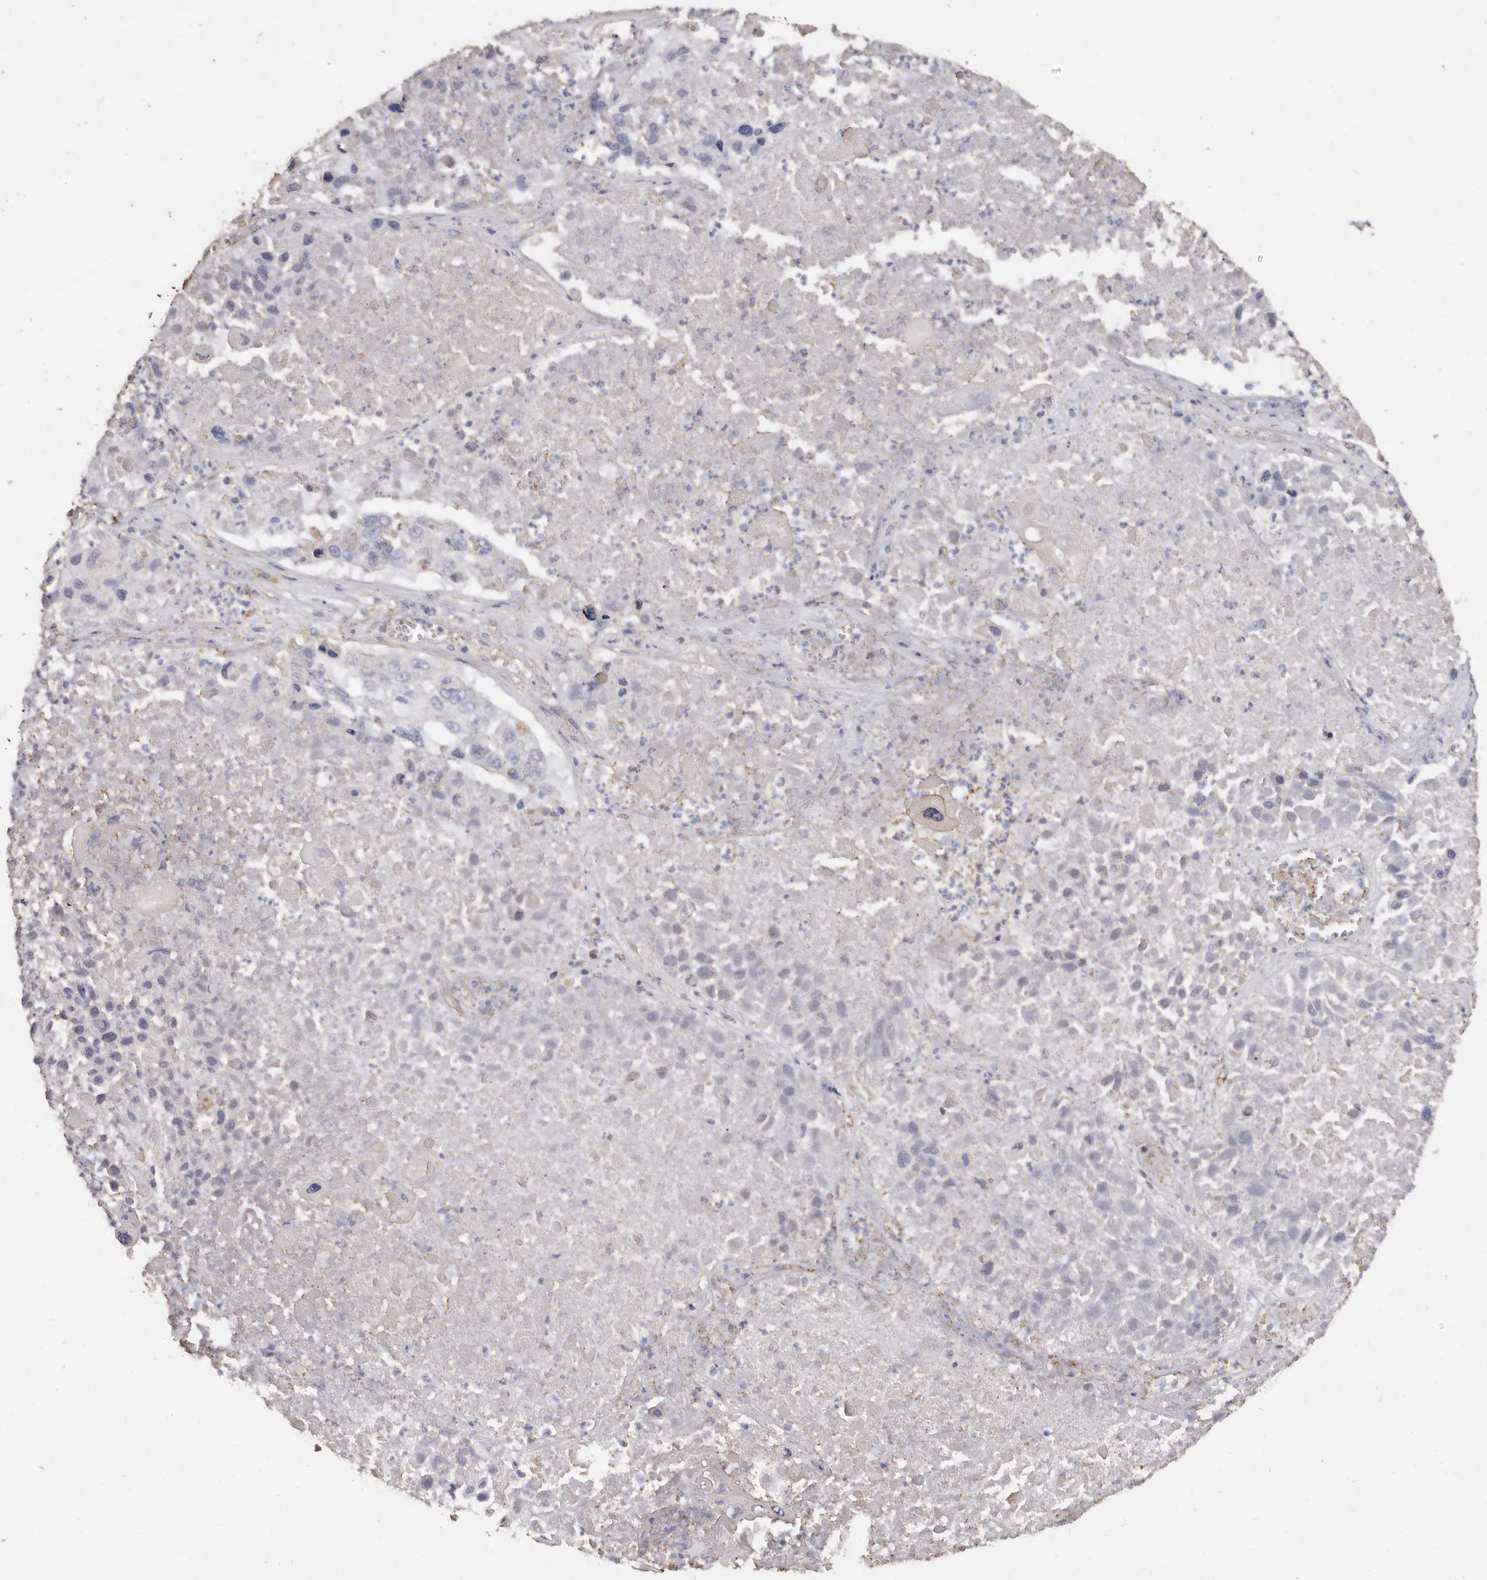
{"staining": {"intensity": "moderate", "quantity": "<25%", "location": "cytoplasmic/membranous"}, "tissue": "lung cancer", "cell_type": "Tumor cells", "image_type": "cancer", "snomed": [{"axis": "morphology", "description": "Squamous cell carcinoma, NOS"}, {"axis": "topography", "description": "Lung"}], "caption": "A micrograph of human lung squamous cell carcinoma stained for a protein displays moderate cytoplasmic/membranous brown staining in tumor cells.", "gene": "COQ8B", "patient": {"sex": "male", "age": 61}}